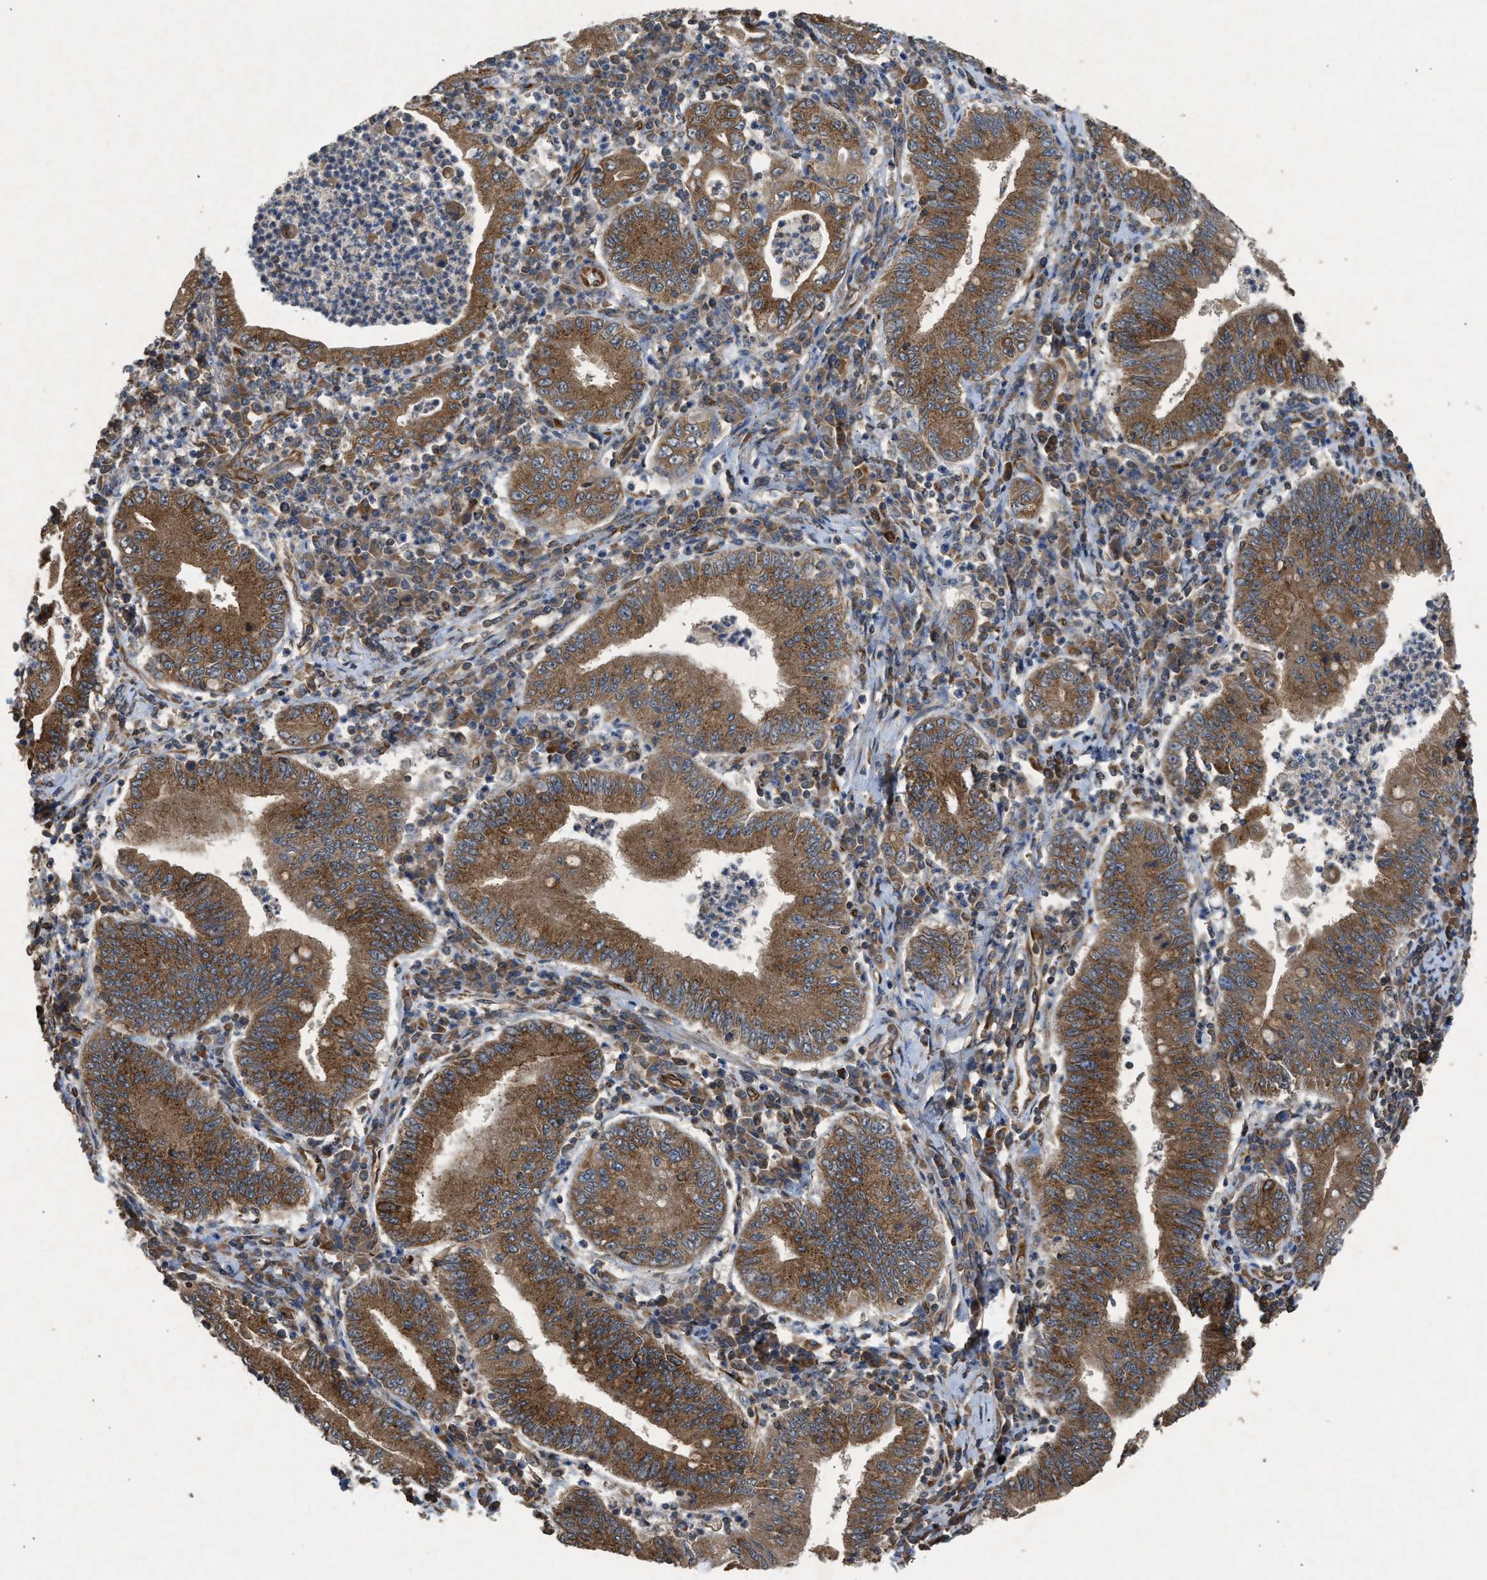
{"staining": {"intensity": "moderate", "quantity": ">75%", "location": "cytoplasmic/membranous"}, "tissue": "stomach cancer", "cell_type": "Tumor cells", "image_type": "cancer", "snomed": [{"axis": "morphology", "description": "Normal tissue, NOS"}, {"axis": "morphology", "description": "Adenocarcinoma, NOS"}, {"axis": "topography", "description": "Esophagus"}, {"axis": "topography", "description": "Stomach, upper"}, {"axis": "topography", "description": "Peripheral nerve tissue"}], "caption": "The micrograph displays staining of stomach cancer, revealing moderate cytoplasmic/membranous protein expression (brown color) within tumor cells.", "gene": "HIP1R", "patient": {"sex": "male", "age": 62}}